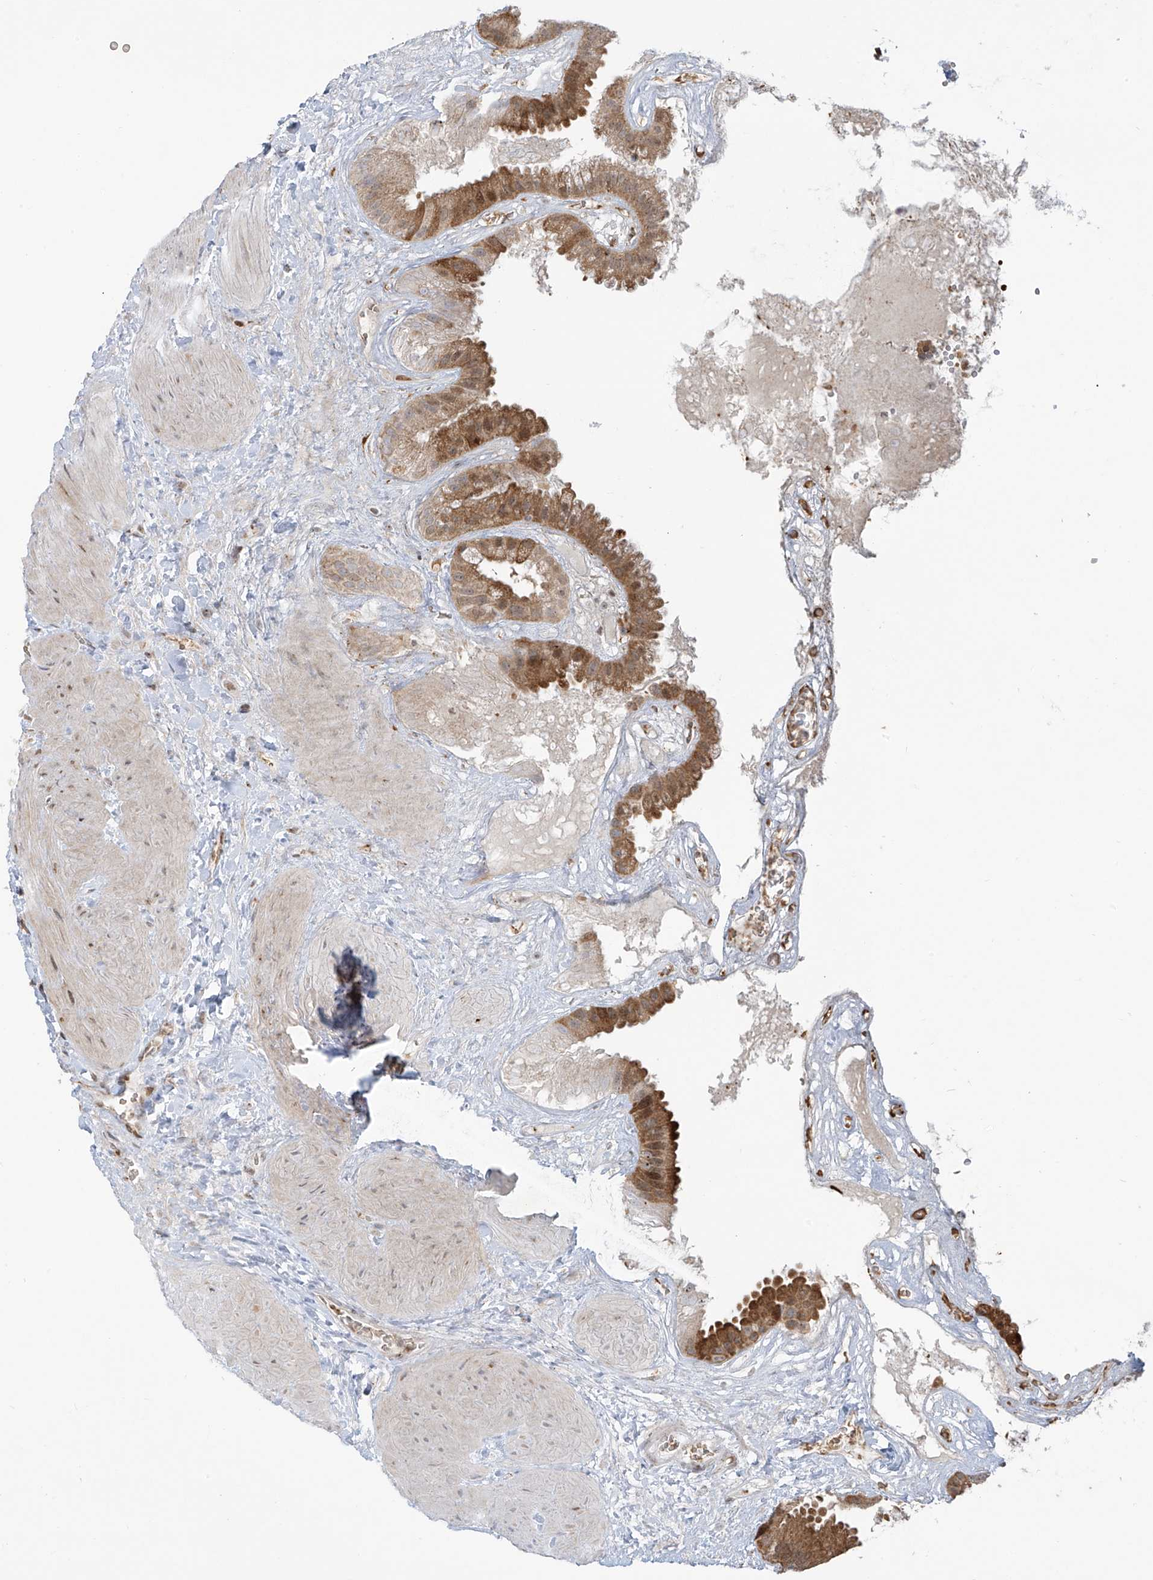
{"staining": {"intensity": "moderate", "quantity": ">75%", "location": "cytoplasmic/membranous,nuclear"}, "tissue": "gallbladder", "cell_type": "Glandular cells", "image_type": "normal", "snomed": [{"axis": "morphology", "description": "Normal tissue, NOS"}, {"axis": "topography", "description": "Gallbladder"}], "caption": "Protein staining by immunohistochemistry (IHC) shows moderate cytoplasmic/membranous,nuclear expression in about >75% of glandular cells in normal gallbladder.", "gene": "VMP1", "patient": {"sex": "male", "age": 55}}